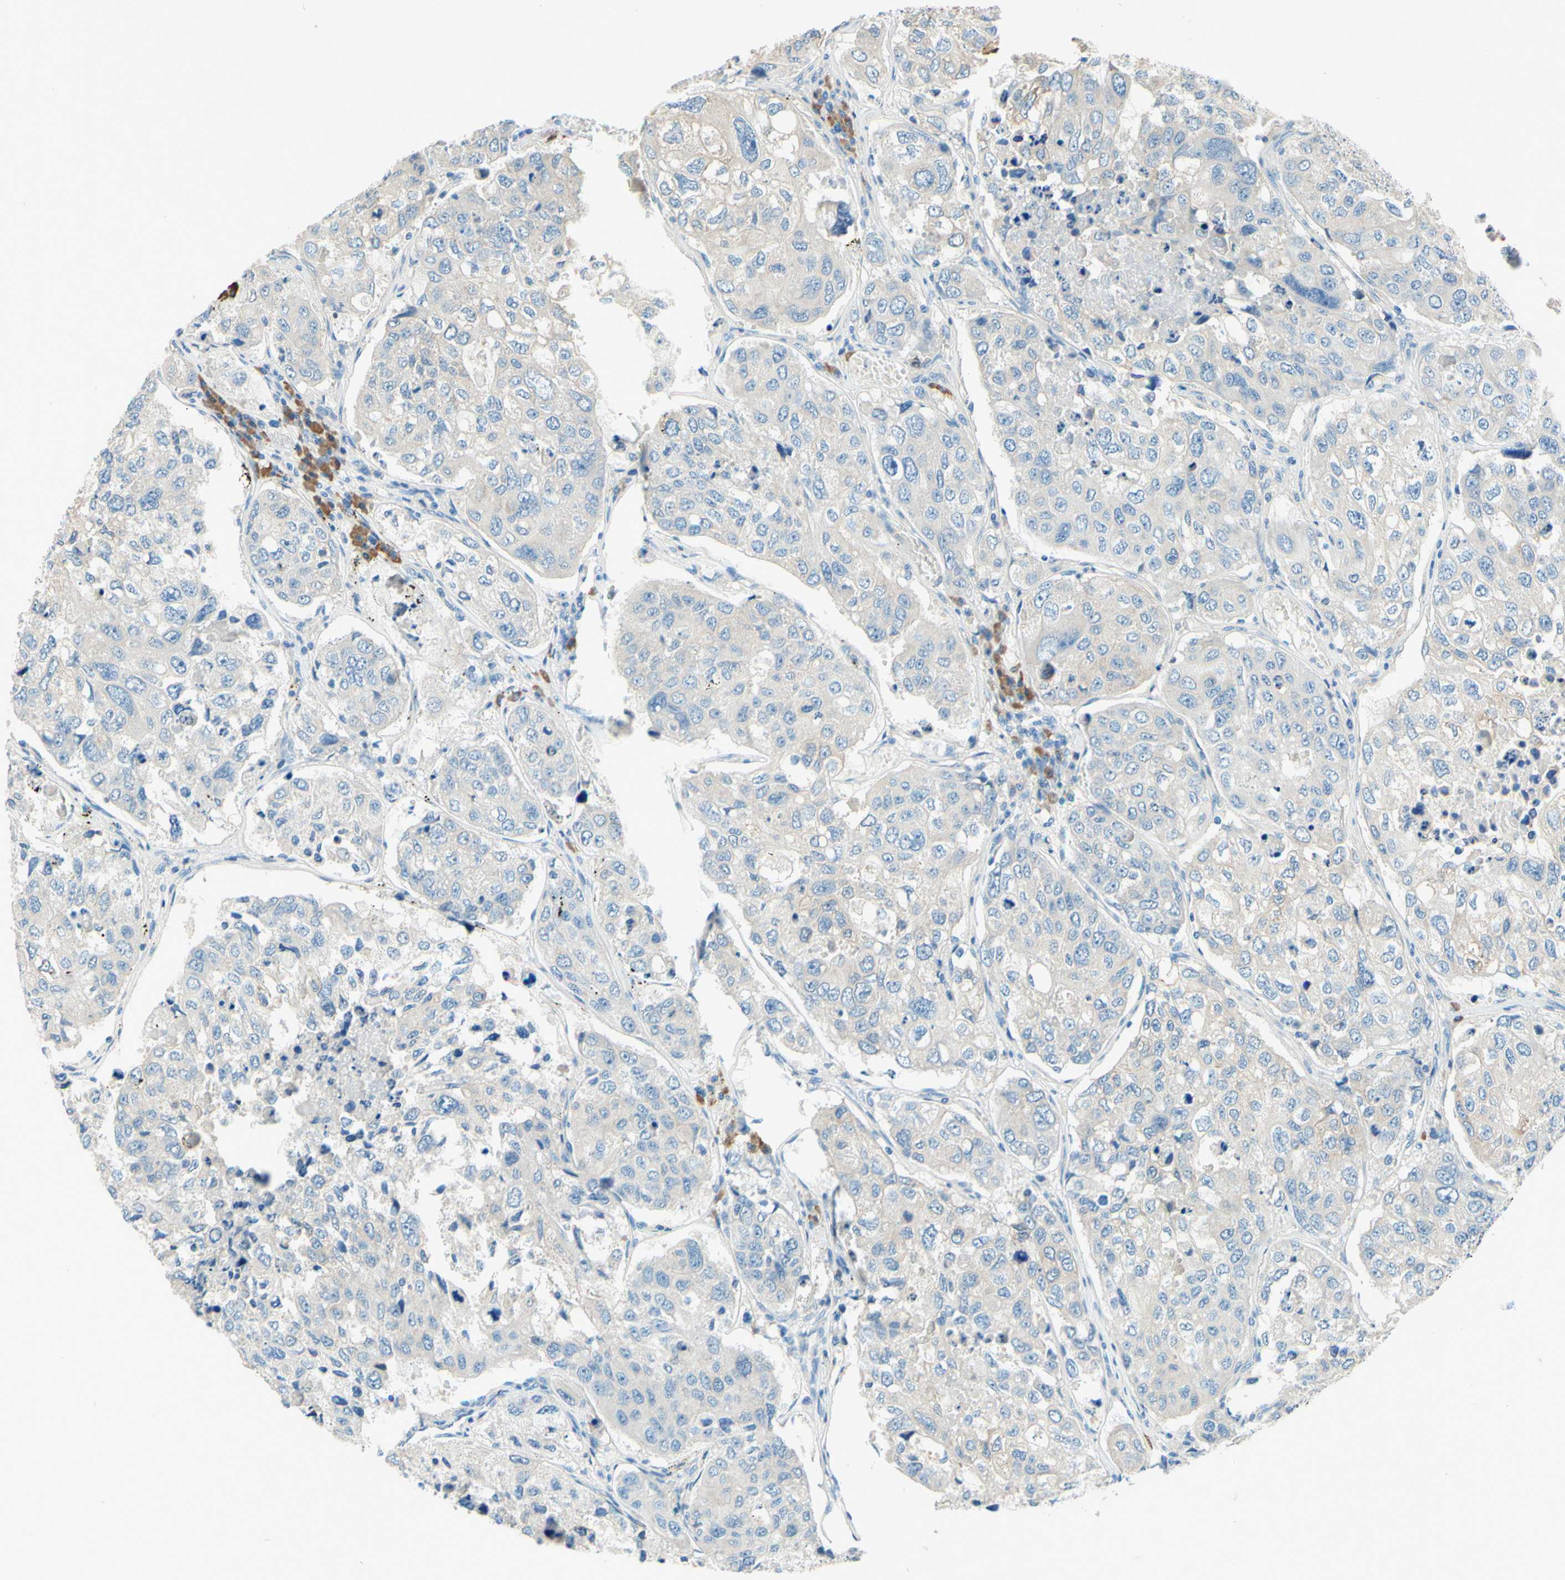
{"staining": {"intensity": "negative", "quantity": "none", "location": "none"}, "tissue": "urothelial cancer", "cell_type": "Tumor cells", "image_type": "cancer", "snomed": [{"axis": "morphology", "description": "Urothelial carcinoma, High grade"}, {"axis": "topography", "description": "Lymph node"}, {"axis": "topography", "description": "Urinary bladder"}], "caption": "Tumor cells are negative for brown protein staining in high-grade urothelial carcinoma.", "gene": "PASD1", "patient": {"sex": "male", "age": 51}}